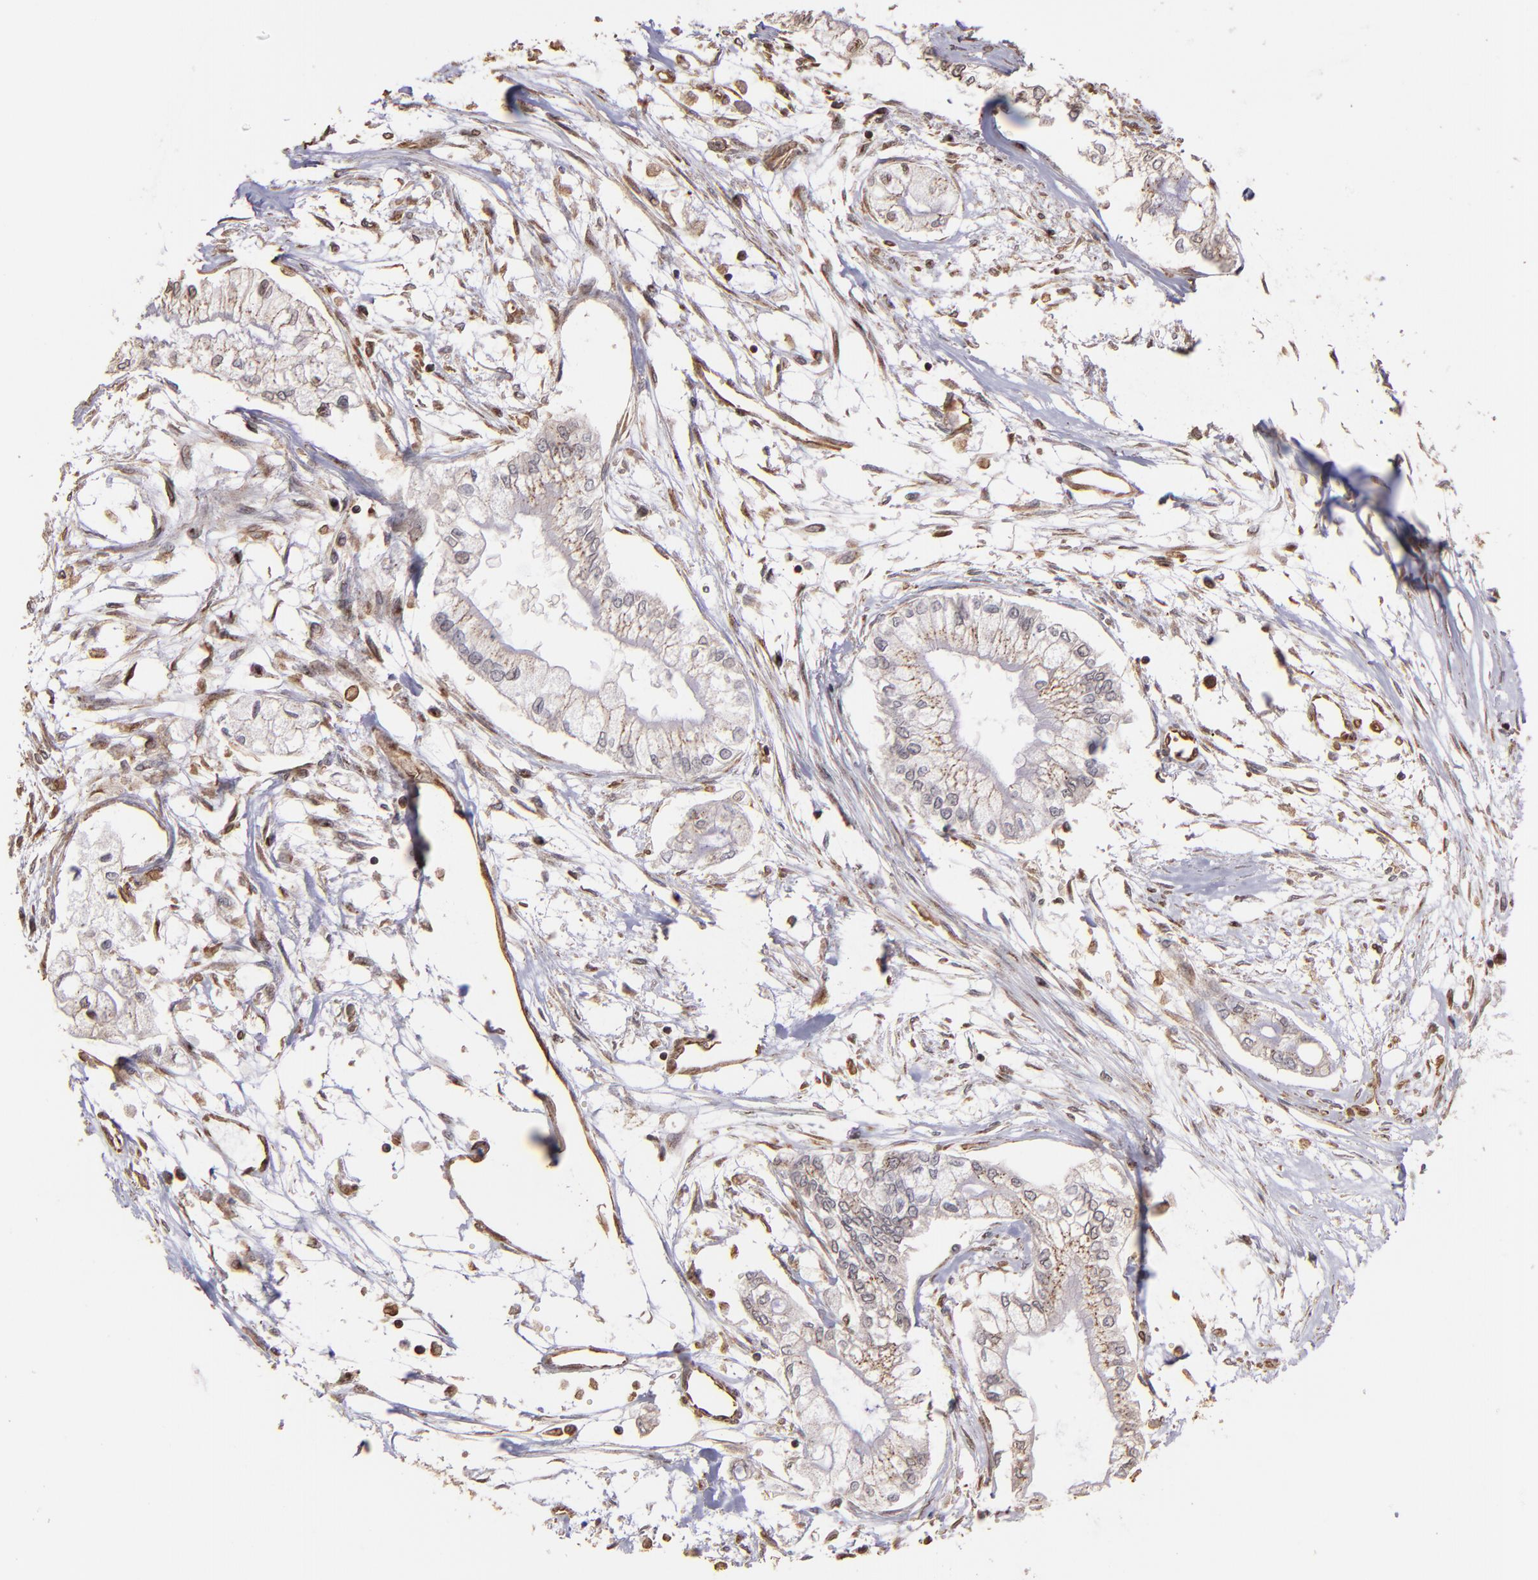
{"staining": {"intensity": "weak", "quantity": "<25%", "location": "cytoplasmic/membranous"}, "tissue": "pancreatic cancer", "cell_type": "Tumor cells", "image_type": "cancer", "snomed": [{"axis": "morphology", "description": "Adenocarcinoma, NOS"}, {"axis": "topography", "description": "Pancreas"}], "caption": "Histopathology image shows no protein staining in tumor cells of pancreatic adenocarcinoma tissue.", "gene": "TRIP11", "patient": {"sex": "male", "age": 79}}